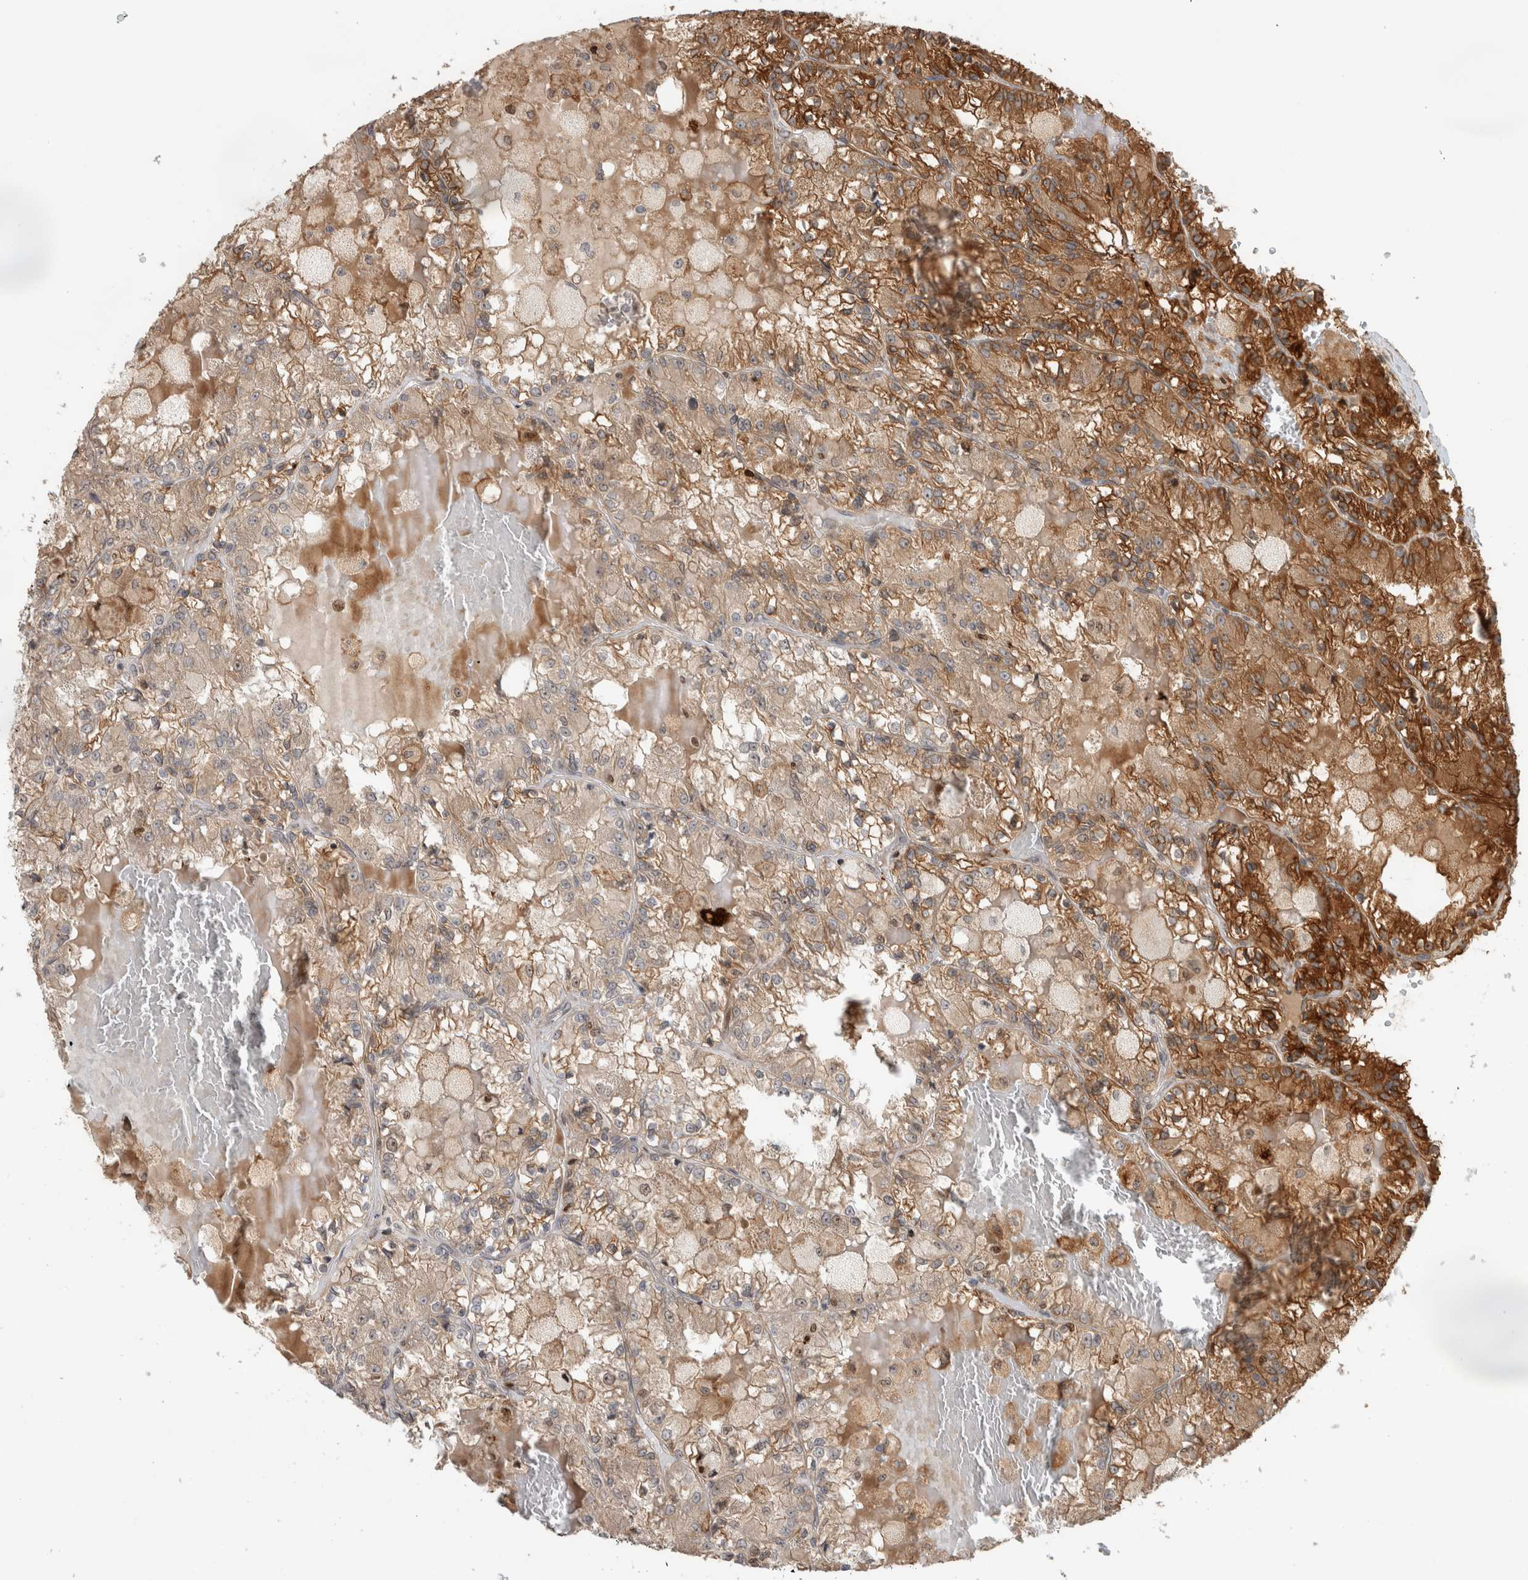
{"staining": {"intensity": "moderate", "quantity": ">75%", "location": "cytoplasmic/membranous"}, "tissue": "renal cancer", "cell_type": "Tumor cells", "image_type": "cancer", "snomed": [{"axis": "morphology", "description": "Adenocarcinoma, NOS"}, {"axis": "topography", "description": "Kidney"}], "caption": "Immunohistochemical staining of human renal adenocarcinoma demonstrates medium levels of moderate cytoplasmic/membranous positivity in about >75% of tumor cells.", "gene": "INSRR", "patient": {"sex": "female", "age": 56}}